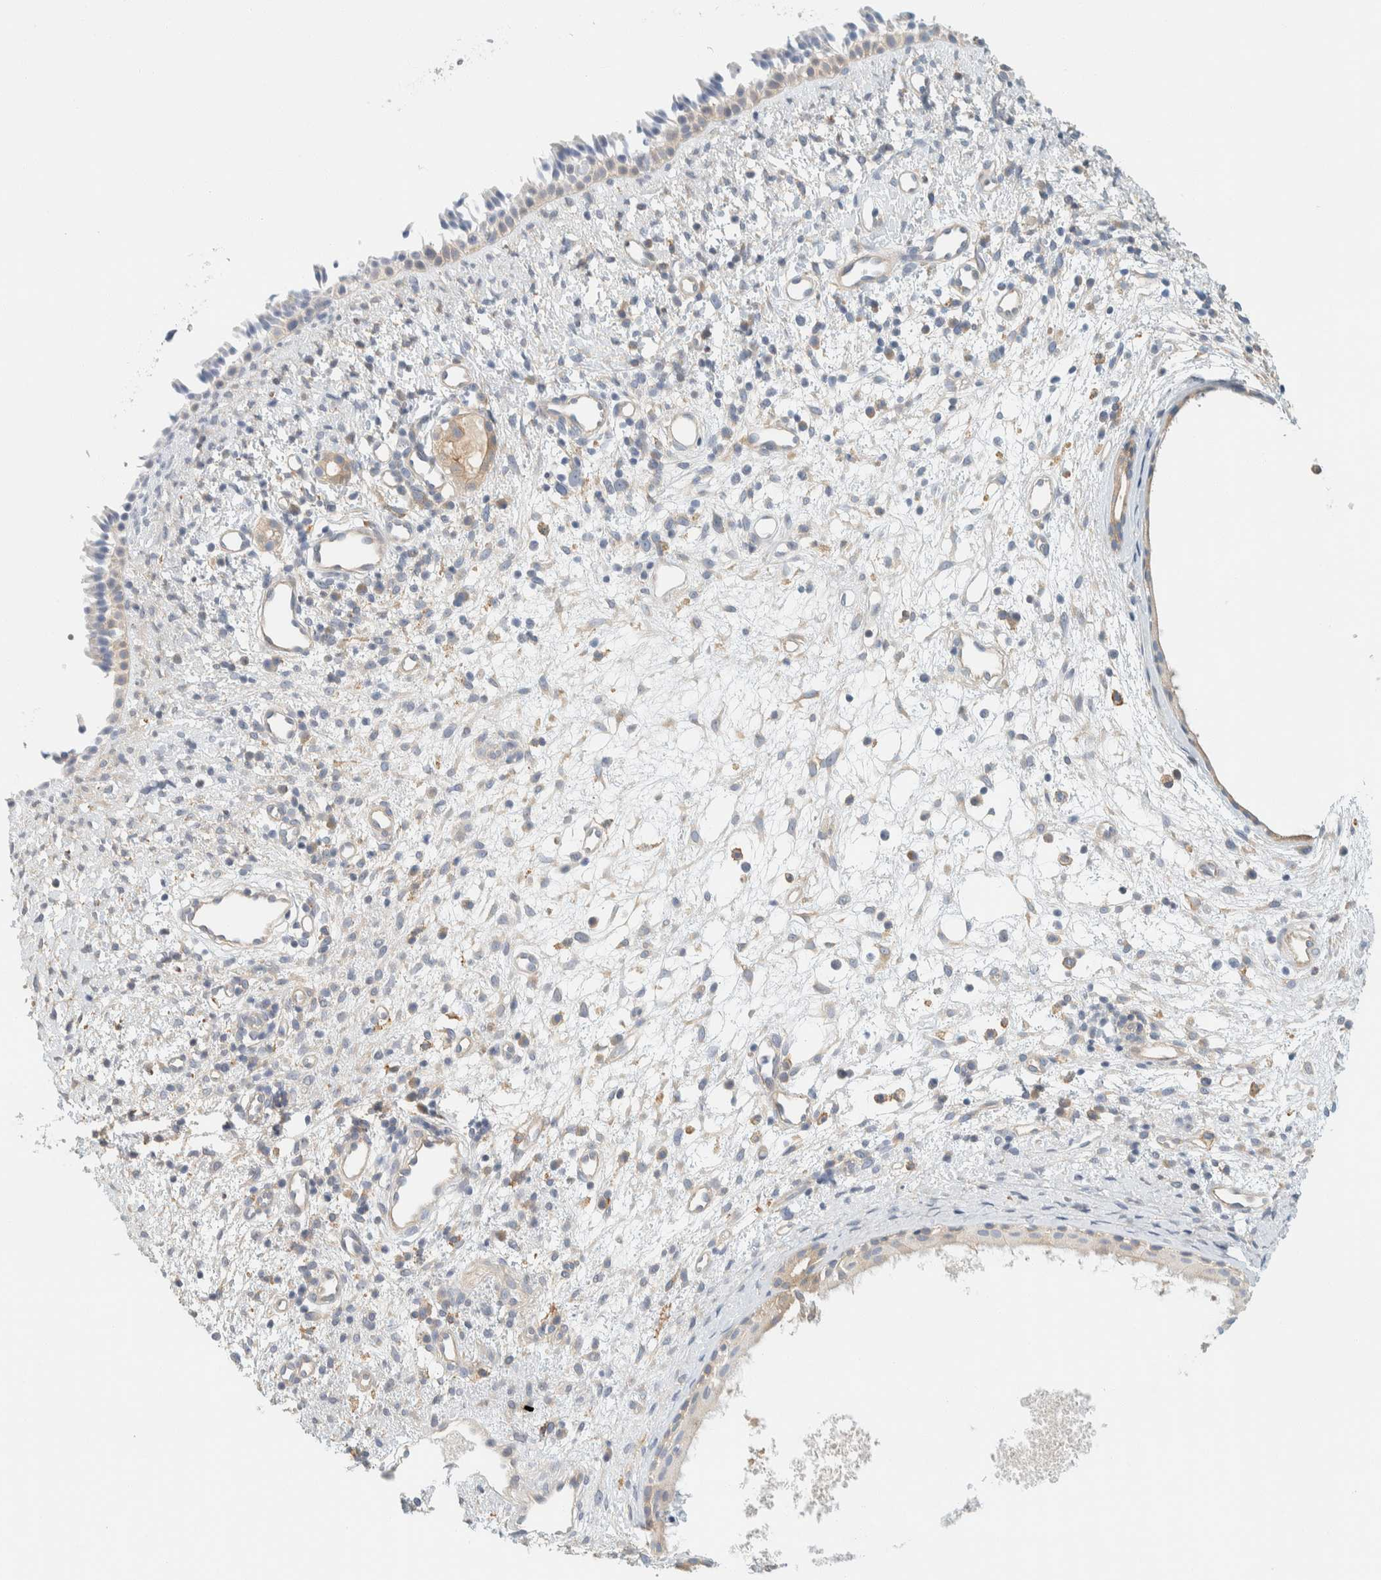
{"staining": {"intensity": "weak", "quantity": "25%-75%", "location": "cytoplasmic/membranous"}, "tissue": "nasopharynx", "cell_type": "Respiratory epithelial cells", "image_type": "normal", "snomed": [{"axis": "morphology", "description": "Normal tissue, NOS"}, {"axis": "topography", "description": "Nasopharynx"}], "caption": "Brown immunohistochemical staining in benign human nasopharynx exhibits weak cytoplasmic/membranous expression in about 25%-75% of respiratory epithelial cells.", "gene": "AARSD1", "patient": {"sex": "male", "age": 22}}